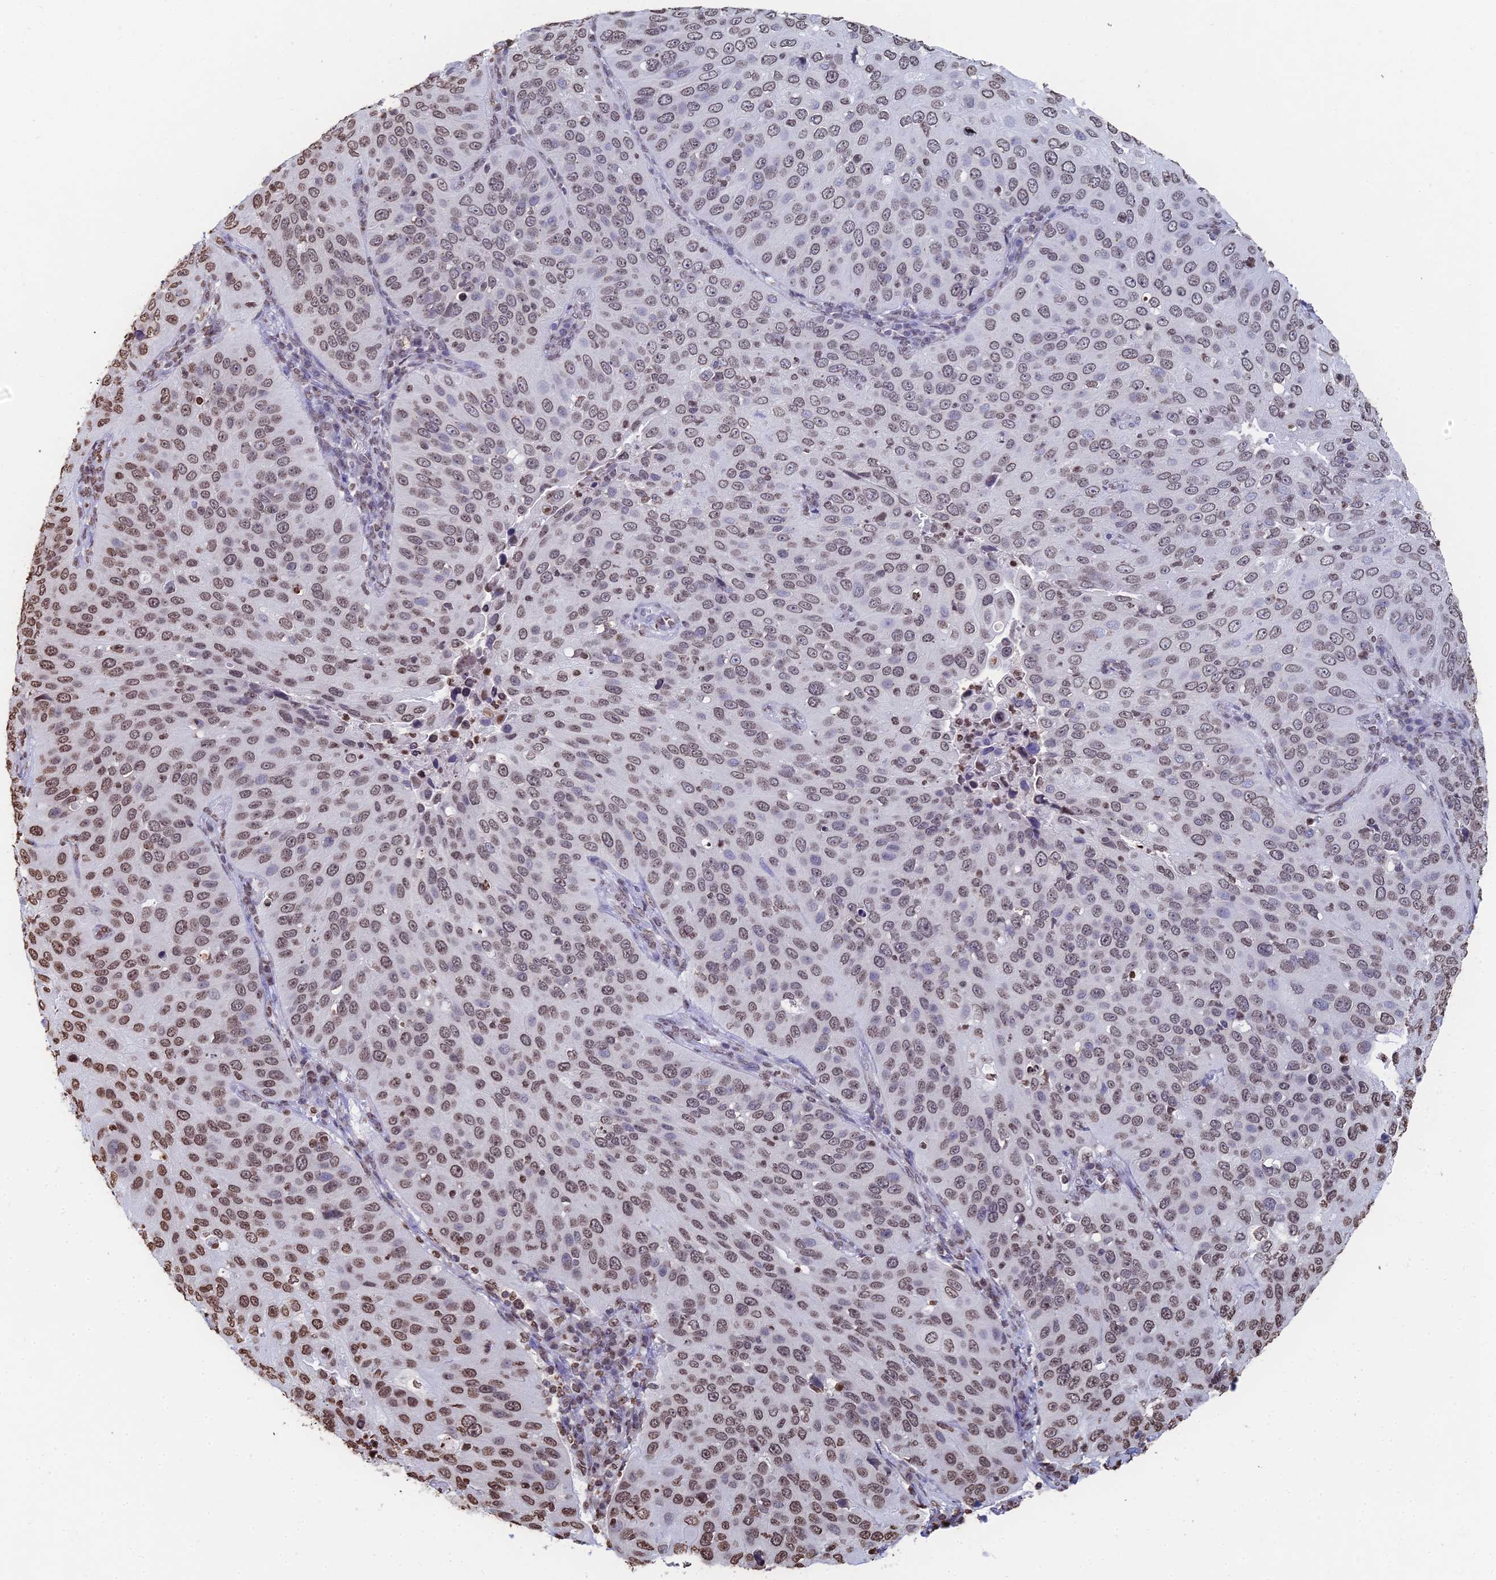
{"staining": {"intensity": "weak", "quantity": ">75%", "location": "nuclear"}, "tissue": "cervical cancer", "cell_type": "Tumor cells", "image_type": "cancer", "snomed": [{"axis": "morphology", "description": "Squamous cell carcinoma, NOS"}, {"axis": "topography", "description": "Cervix"}], "caption": "Immunohistochemistry (IHC) of human cervical cancer (squamous cell carcinoma) shows low levels of weak nuclear expression in about >75% of tumor cells.", "gene": "GBP3", "patient": {"sex": "female", "age": 36}}